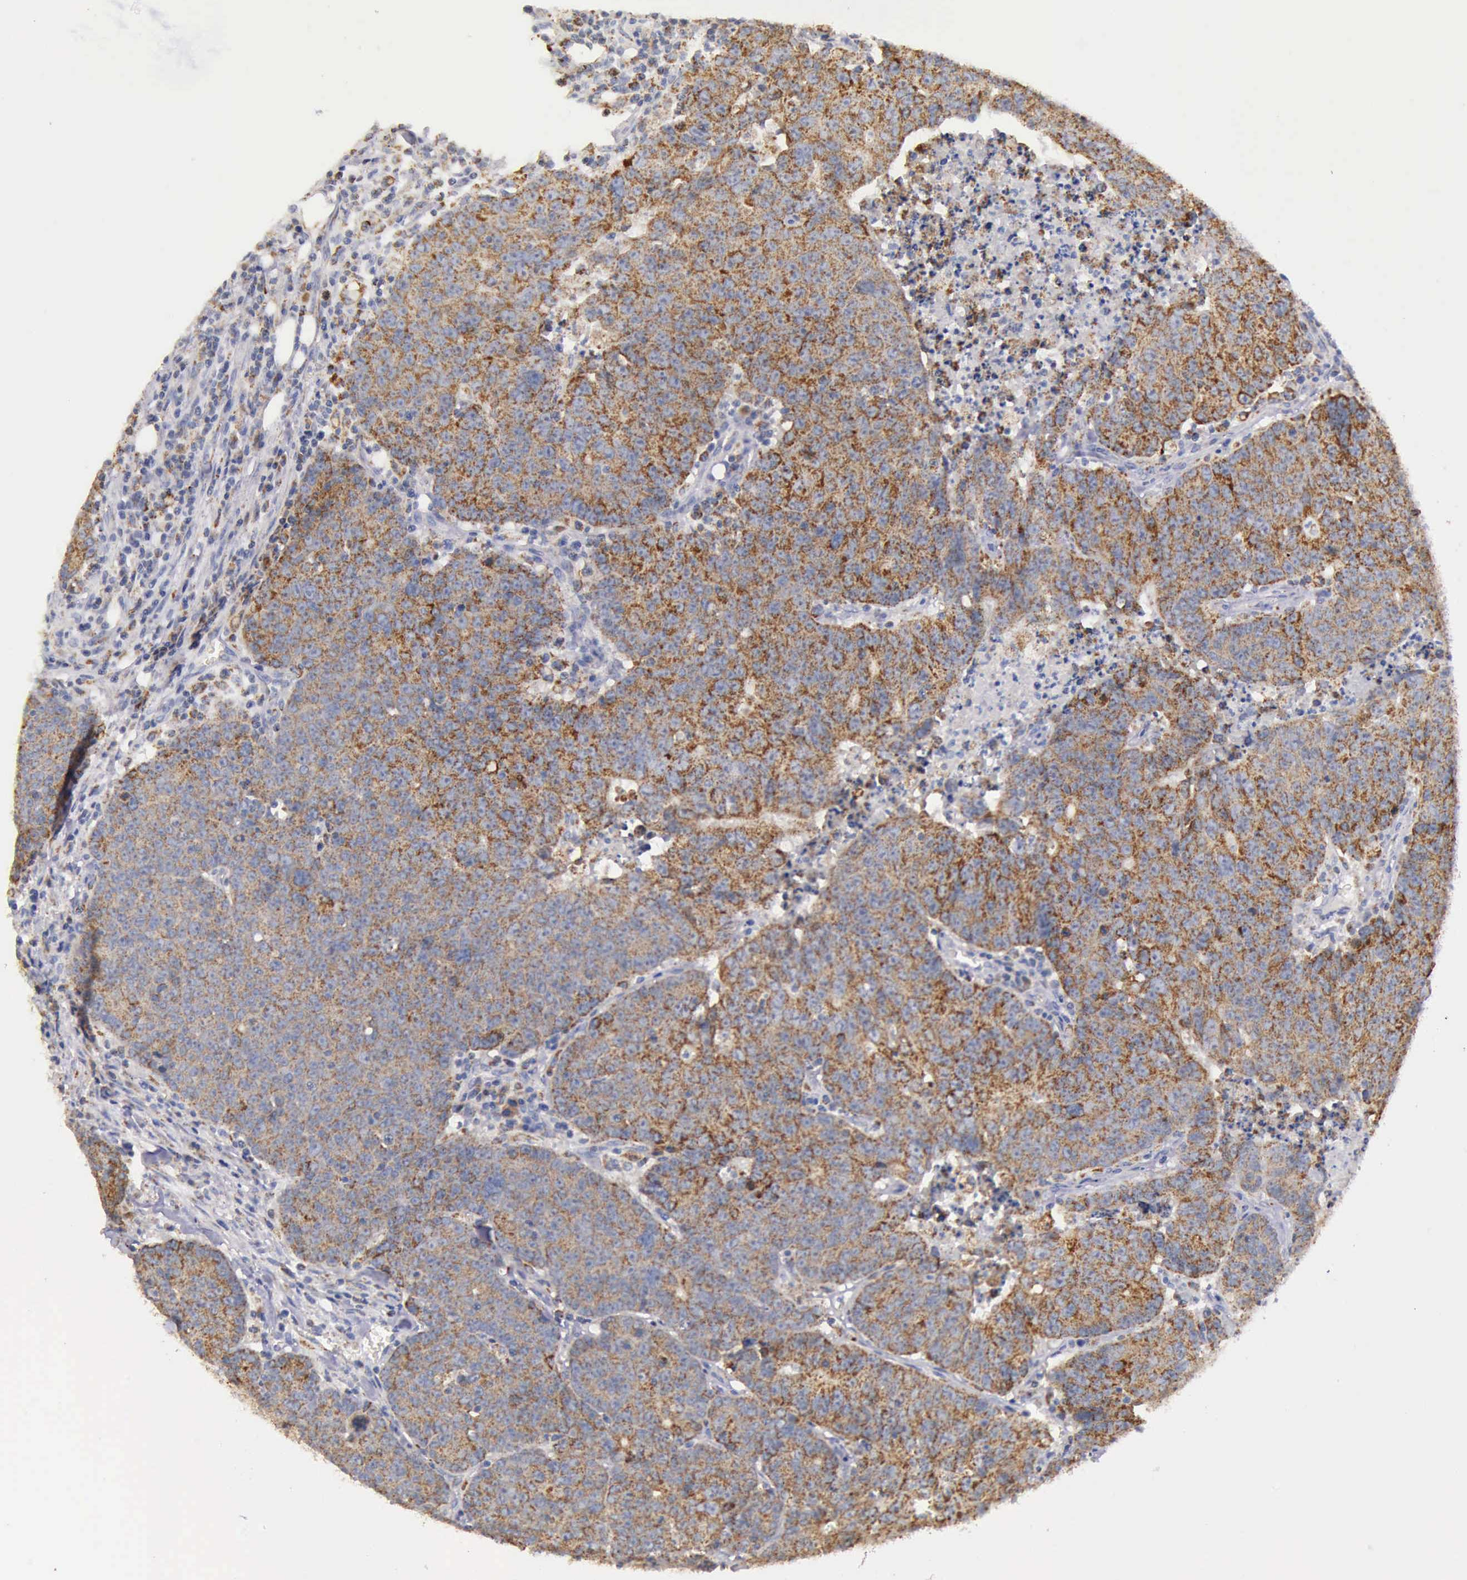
{"staining": {"intensity": "moderate", "quantity": ">75%", "location": "cytoplasmic/membranous"}, "tissue": "colorectal cancer", "cell_type": "Tumor cells", "image_type": "cancer", "snomed": [{"axis": "morphology", "description": "Adenocarcinoma, NOS"}, {"axis": "topography", "description": "Colon"}], "caption": "Immunohistochemistry (IHC) staining of colorectal adenocarcinoma, which demonstrates medium levels of moderate cytoplasmic/membranous staining in about >75% of tumor cells indicating moderate cytoplasmic/membranous protein positivity. The staining was performed using DAB (3,3'-diaminobenzidine) (brown) for protein detection and nuclei were counterstained in hematoxylin (blue).", "gene": "TXN2", "patient": {"sex": "female", "age": 53}}